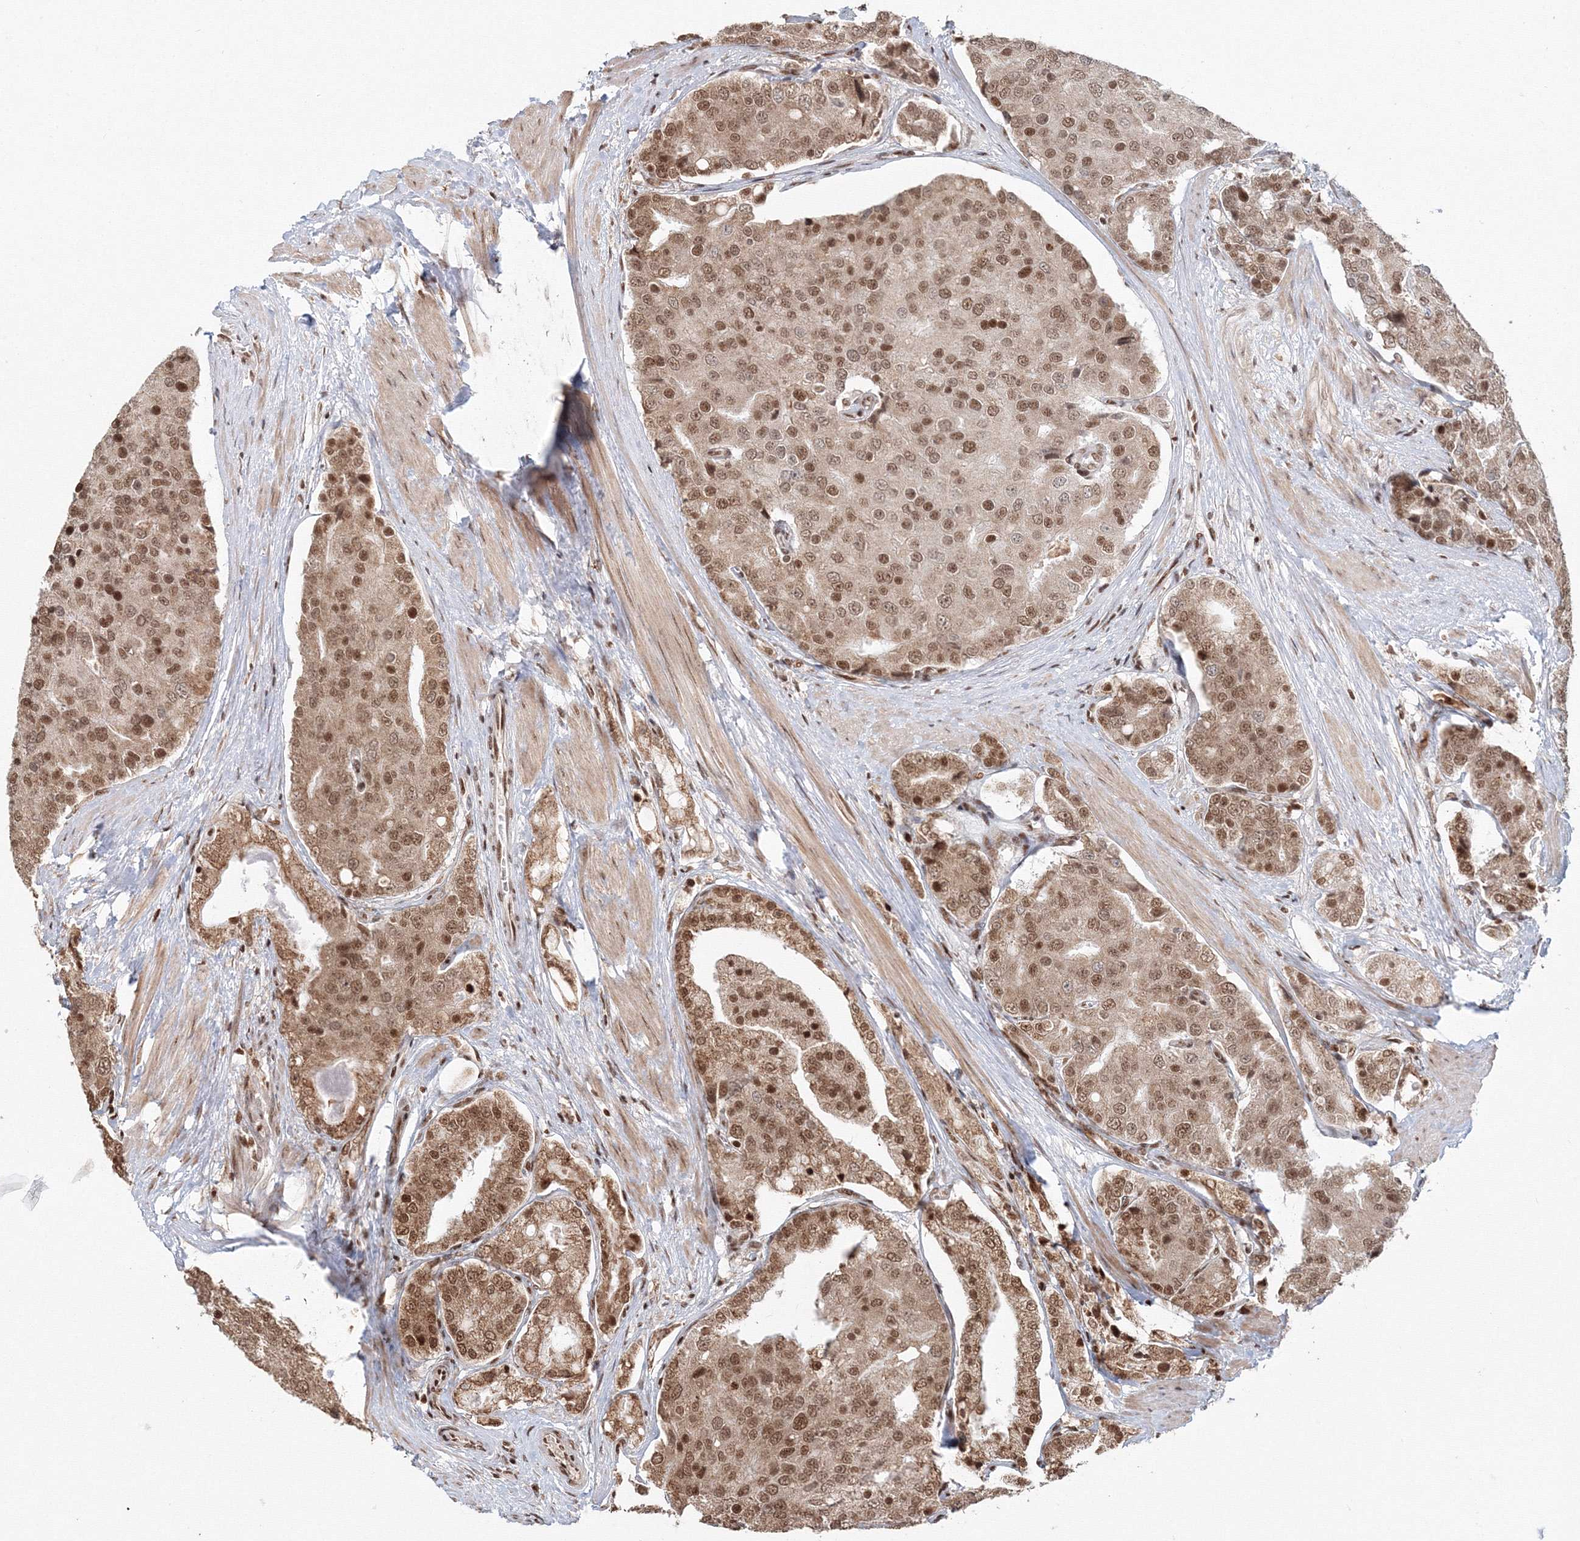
{"staining": {"intensity": "moderate", "quantity": ">75%", "location": "cytoplasmic/membranous,nuclear"}, "tissue": "prostate cancer", "cell_type": "Tumor cells", "image_type": "cancer", "snomed": [{"axis": "morphology", "description": "Adenocarcinoma, High grade"}, {"axis": "topography", "description": "Prostate"}], "caption": "Brown immunohistochemical staining in prostate high-grade adenocarcinoma demonstrates moderate cytoplasmic/membranous and nuclear positivity in about >75% of tumor cells.", "gene": "KIF20A", "patient": {"sex": "male", "age": 50}}